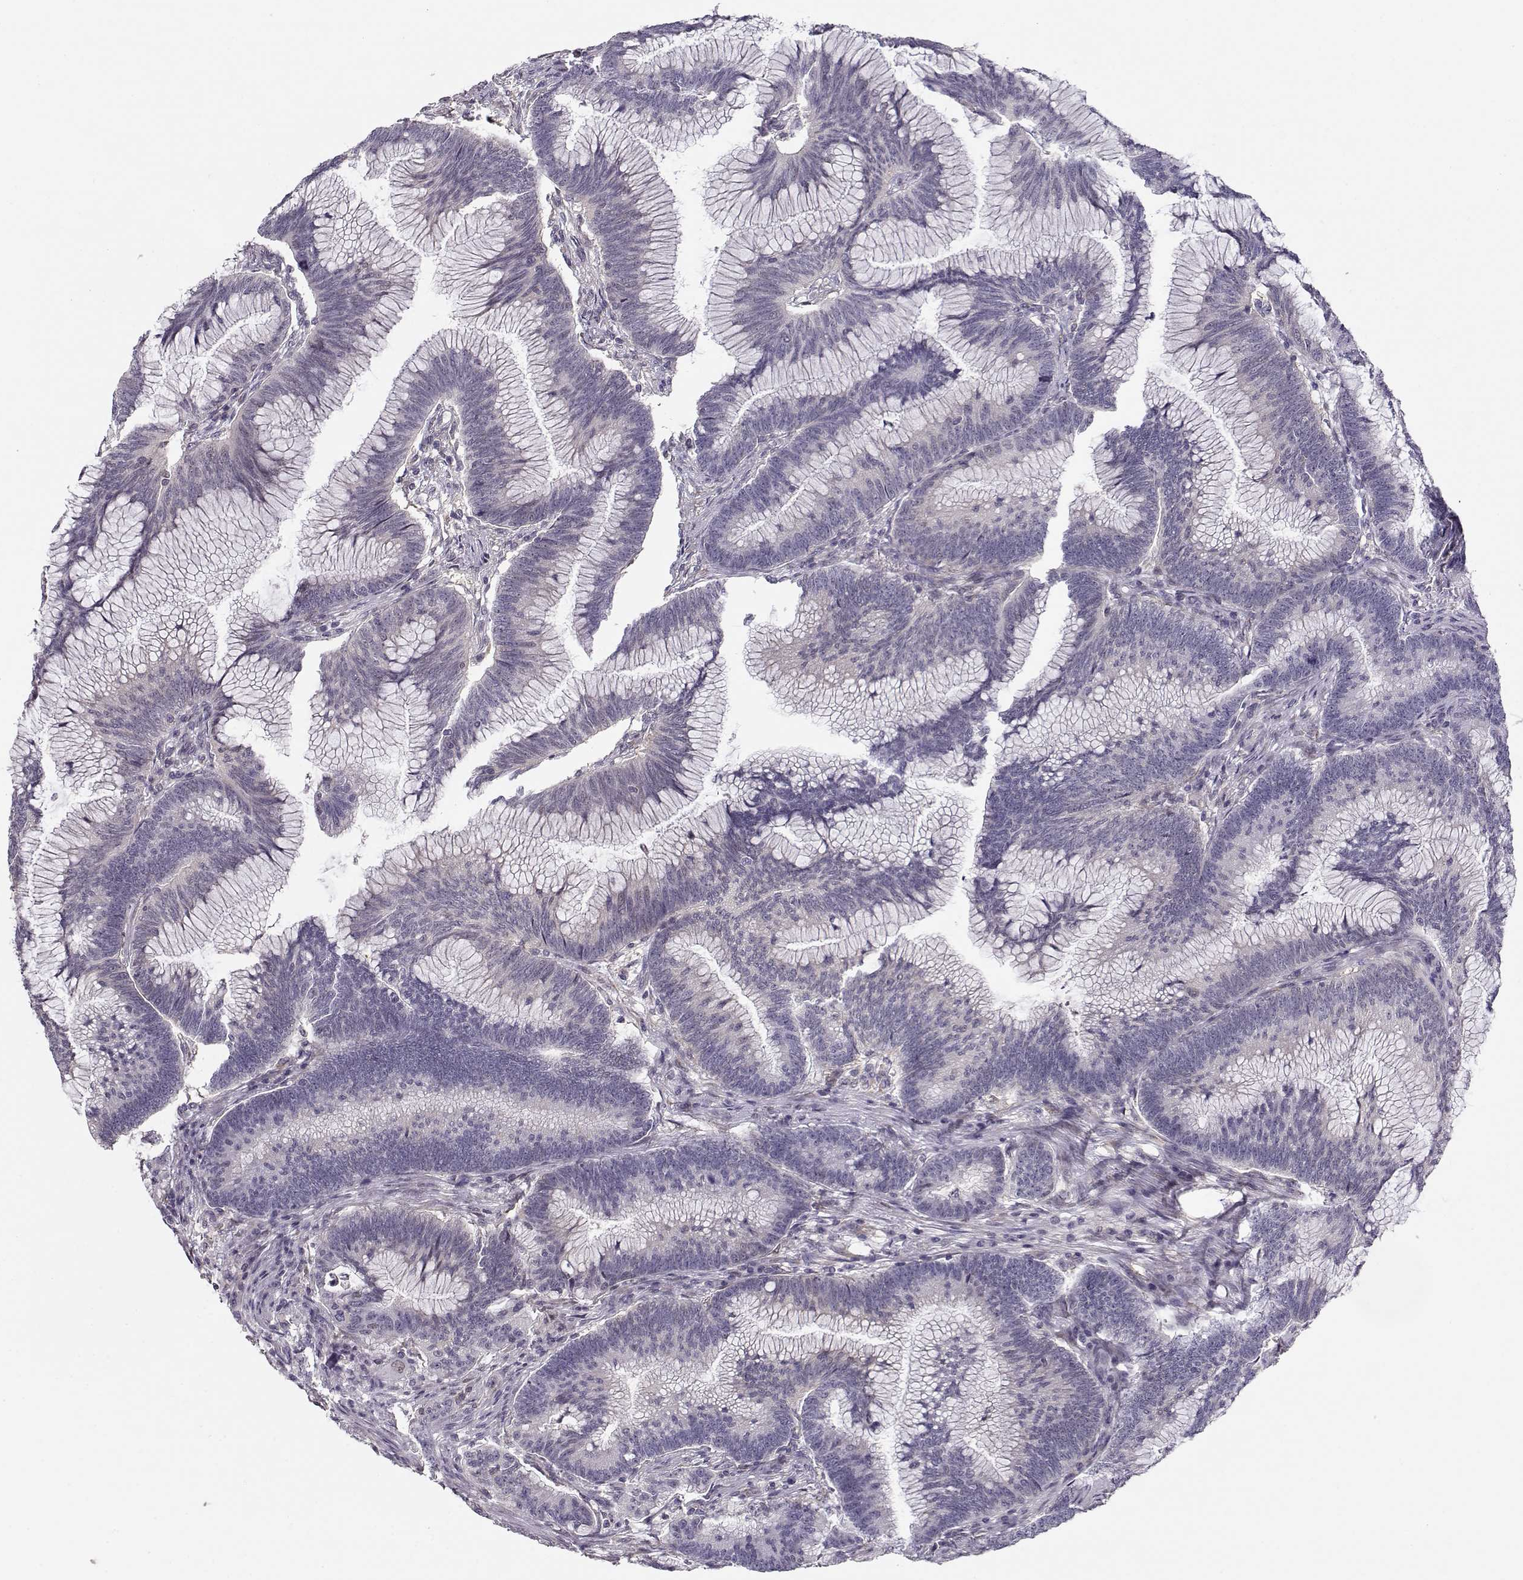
{"staining": {"intensity": "negative", "quantity": "none", "location": "none"}, "tissue": "colorectal cancer", "cell_type": "Tumor cells", "image_type": "cancer", "snomed": [{"axis": "morphology", "description": "Adenocarcinoma, NOS"}, {"axis": "topography", "description": "Colon"}], "caption": "Histopathology image shows no protein staining in tumor cells of colorectal cancer (adenocarcinoma) tissue.", "gene": "TEPP", "patient": {"sex": "female", "age": 78}}